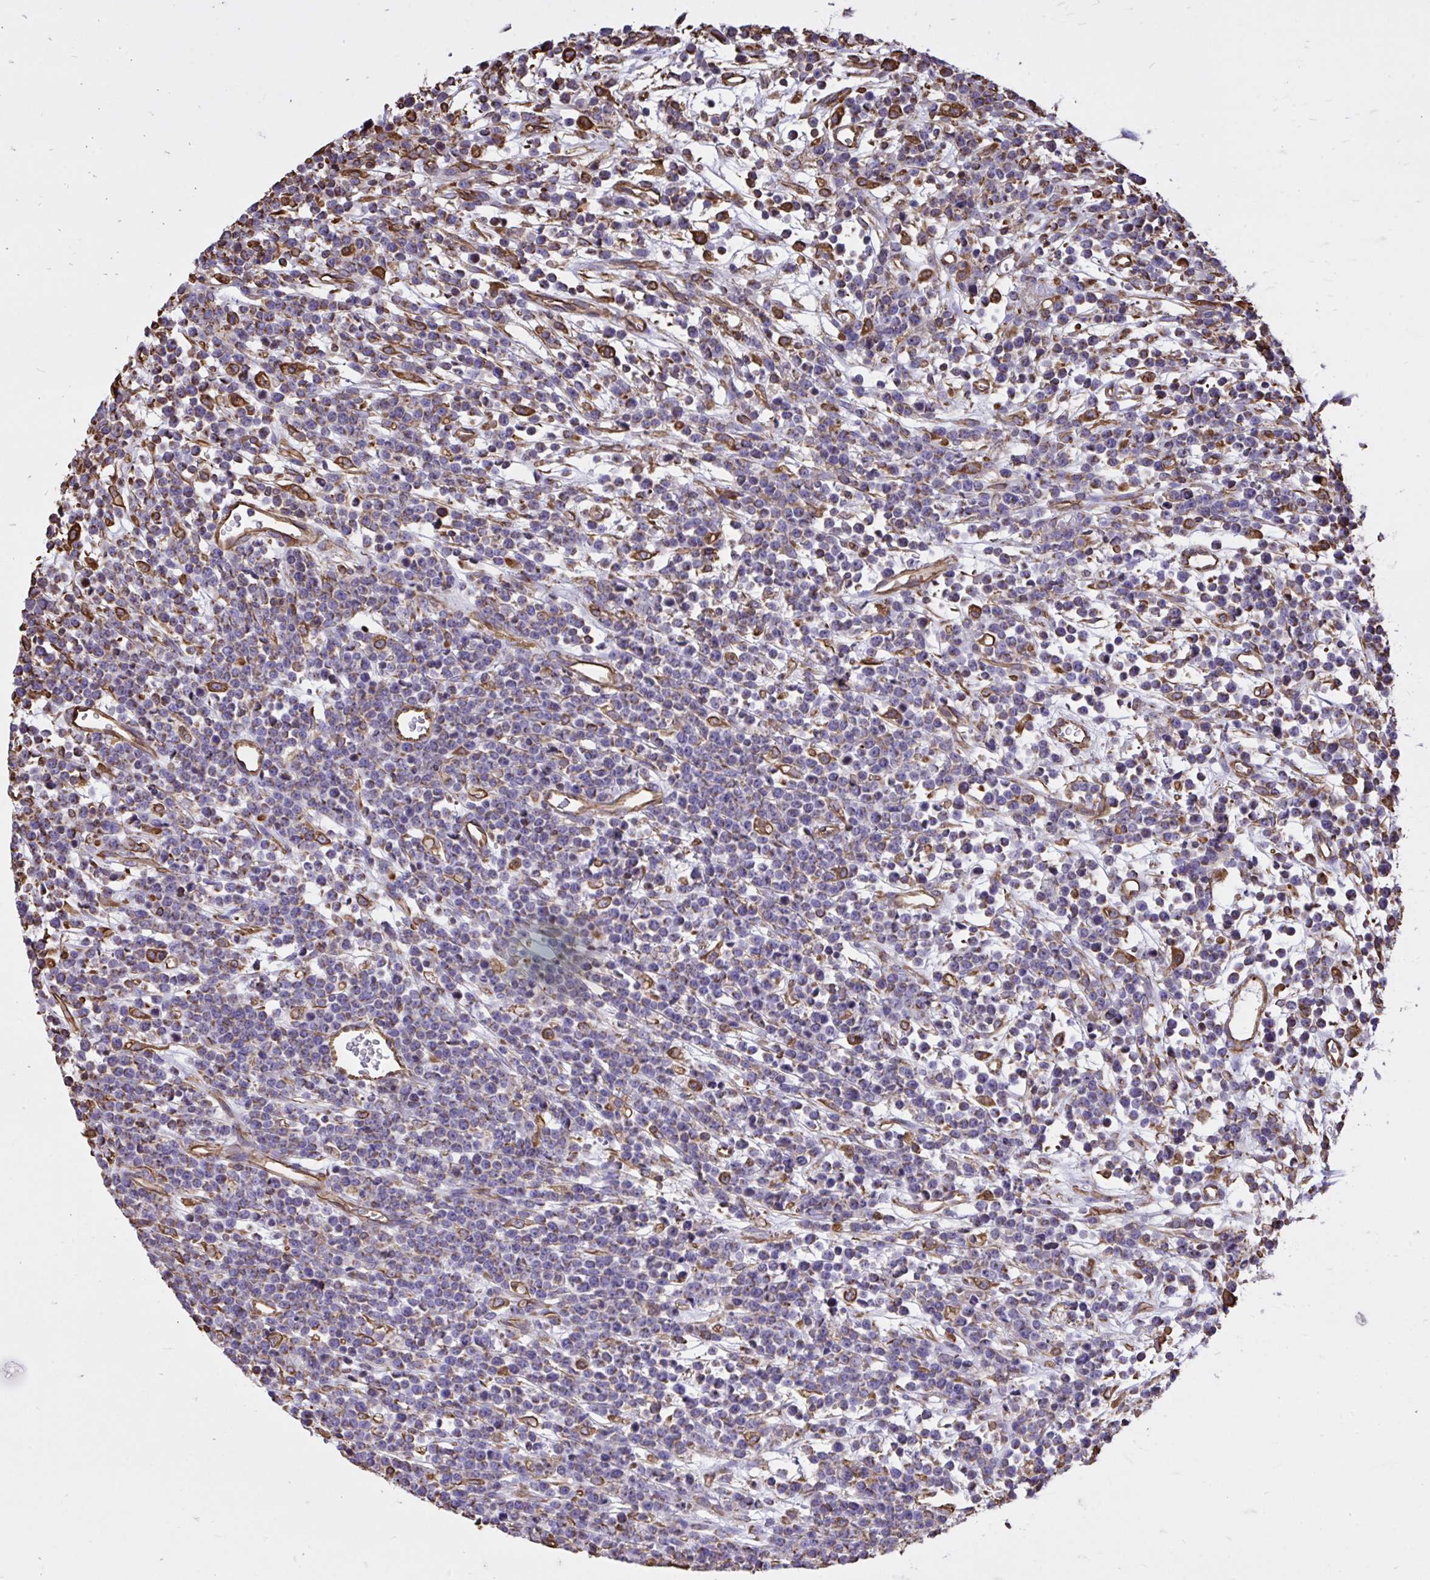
{"staining": {"intensity": "negative", "quantity": "none", "location": "none"}, "tissue": "lymphoma", "cell_type": "Tumor cells", "image_type": "cancer", "snomed": [{"axis": "morphology", "description": "Malignant lymphoma, non-Hodgkin's type, High grade"}, {"axis": "topography", "description": "Ovary"}], "caption": "High power microscopy image of an IHC photomicrograph of high-grade malignant lymphoma, non-Hodgkin's type, revealing no significant expression in tumor cells.", "gene": "RNF103", "patient": {"sex": "female", "age": 56}}